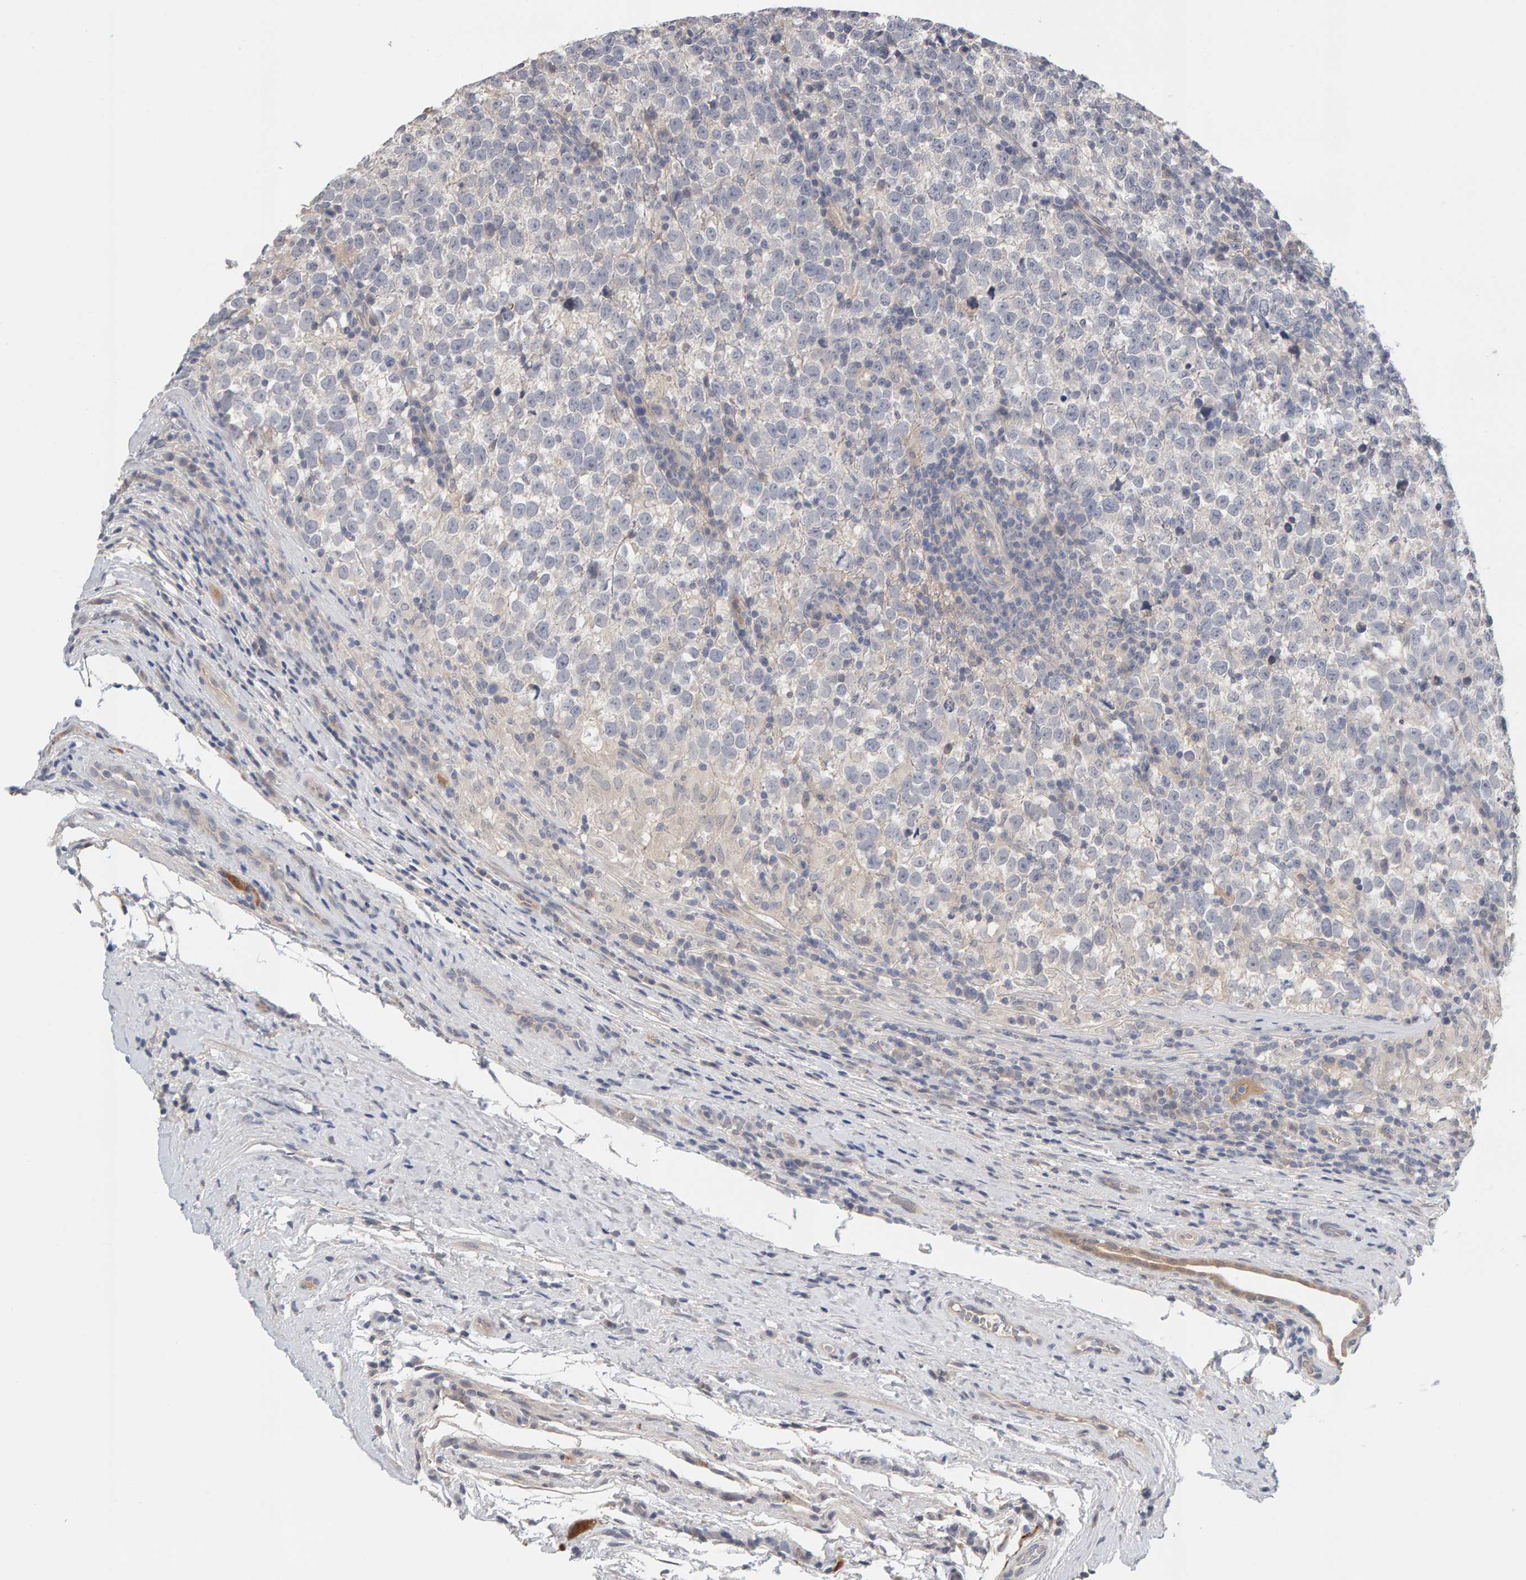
{"staining": {"intensity": "negative", "quantity": "none", "location": "none"}, "tissue": "testis cancer", "cell_type": "Tumor cells", "image_type": "cancer", "snomed": [{"axis": "morphology", "description": "Normal tissue, NOS"}, {"axis": "morphology", "description": "Seminoma, NOS"}, {"axis": "topography", "description": "Testis"}], "caption": "Tumor cells show no significant protein expression in seminoma (testis).", "gene": "GFUS", "patient": {"sex": "male", "age": 43}}